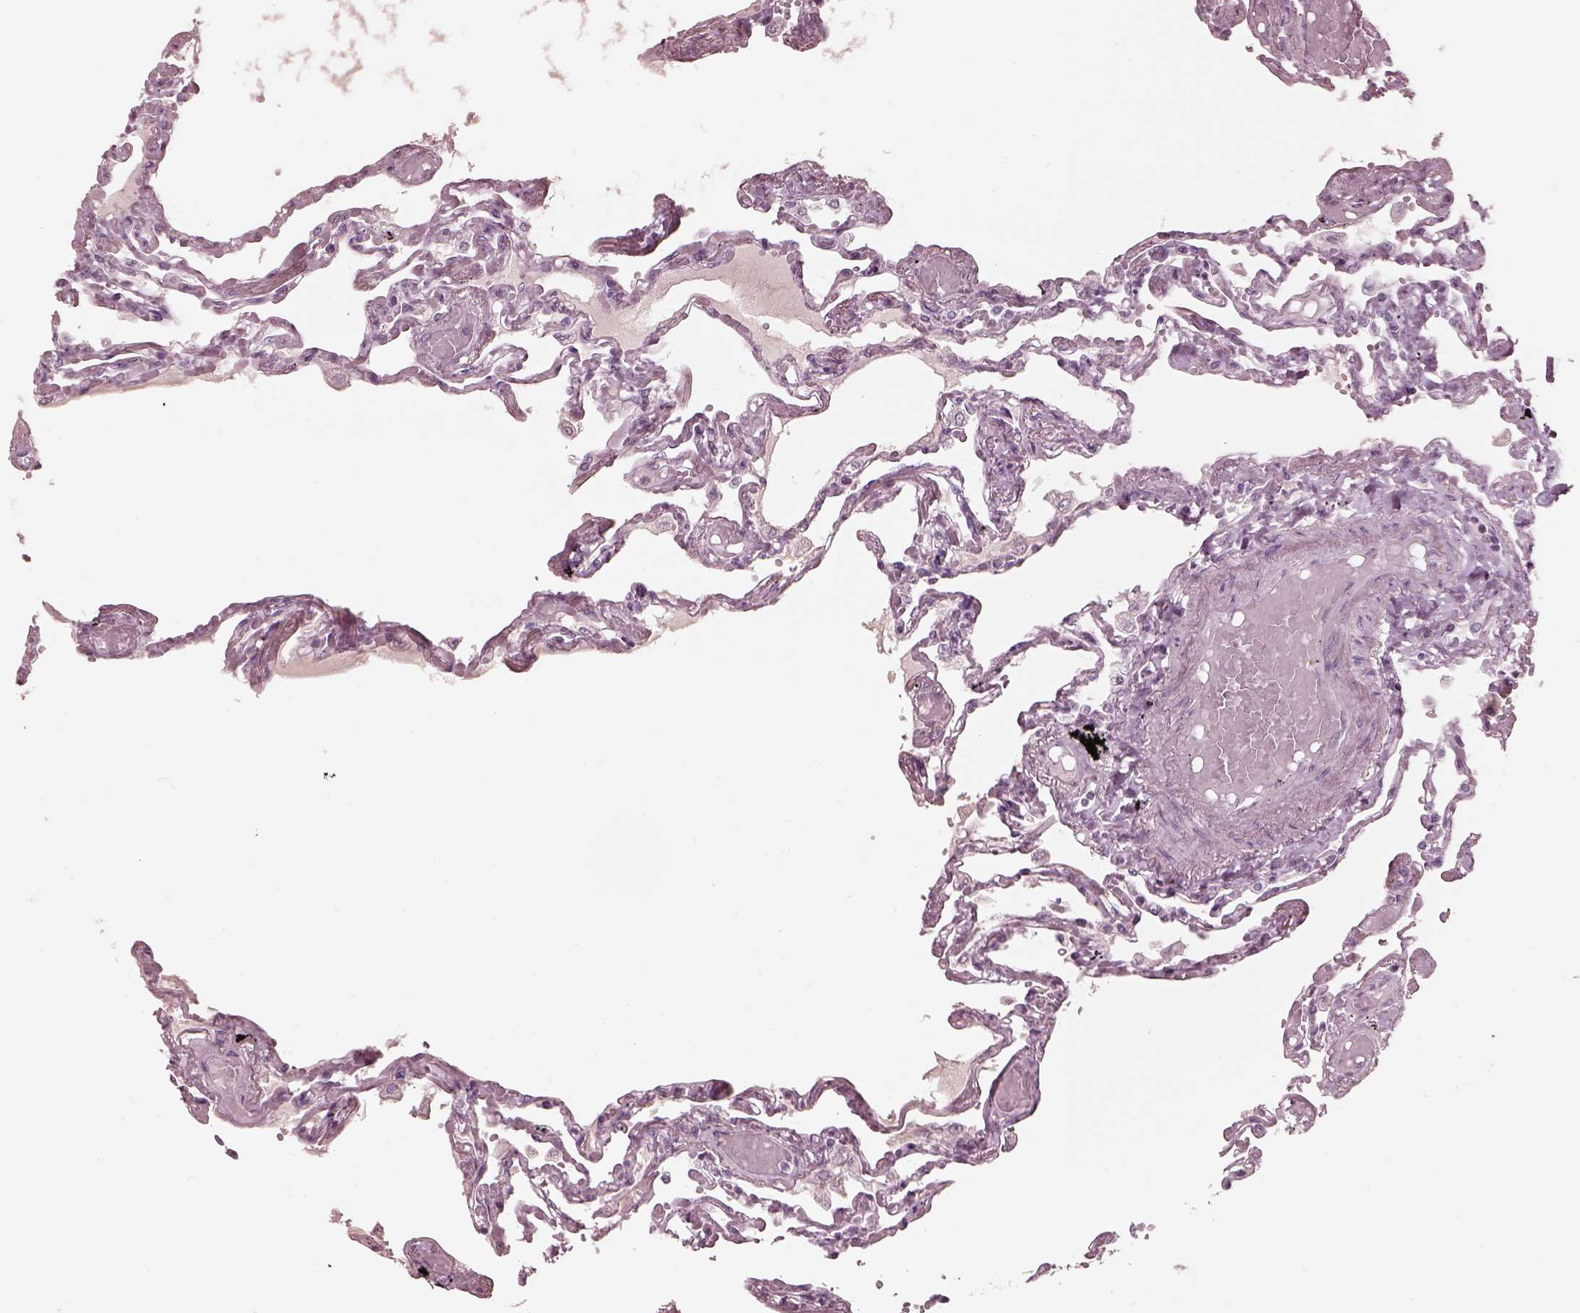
{"staining": {"intensity": "negative", "quantity": "none", "location": "none"}, "tissue": "lung", "cell_type": "Alveolar cells", "image_type": "normal", "snomed": [{"axis": "morphology", "description": "Normal tissue, NOS"}, {"axis": "morphology", "description": "Adenocarcinoma, NOS"}, {"axis": "topography", "description": "Cartilage tissue"}, {"axis": "topography", "description": "Lung"}], "caption": "Unremarkable lung was stained to show a protein in brown. There is no significant expression in alveolar cells.", "gene": "GARIN4", "patient": {"sex": "female", "age": 67}}